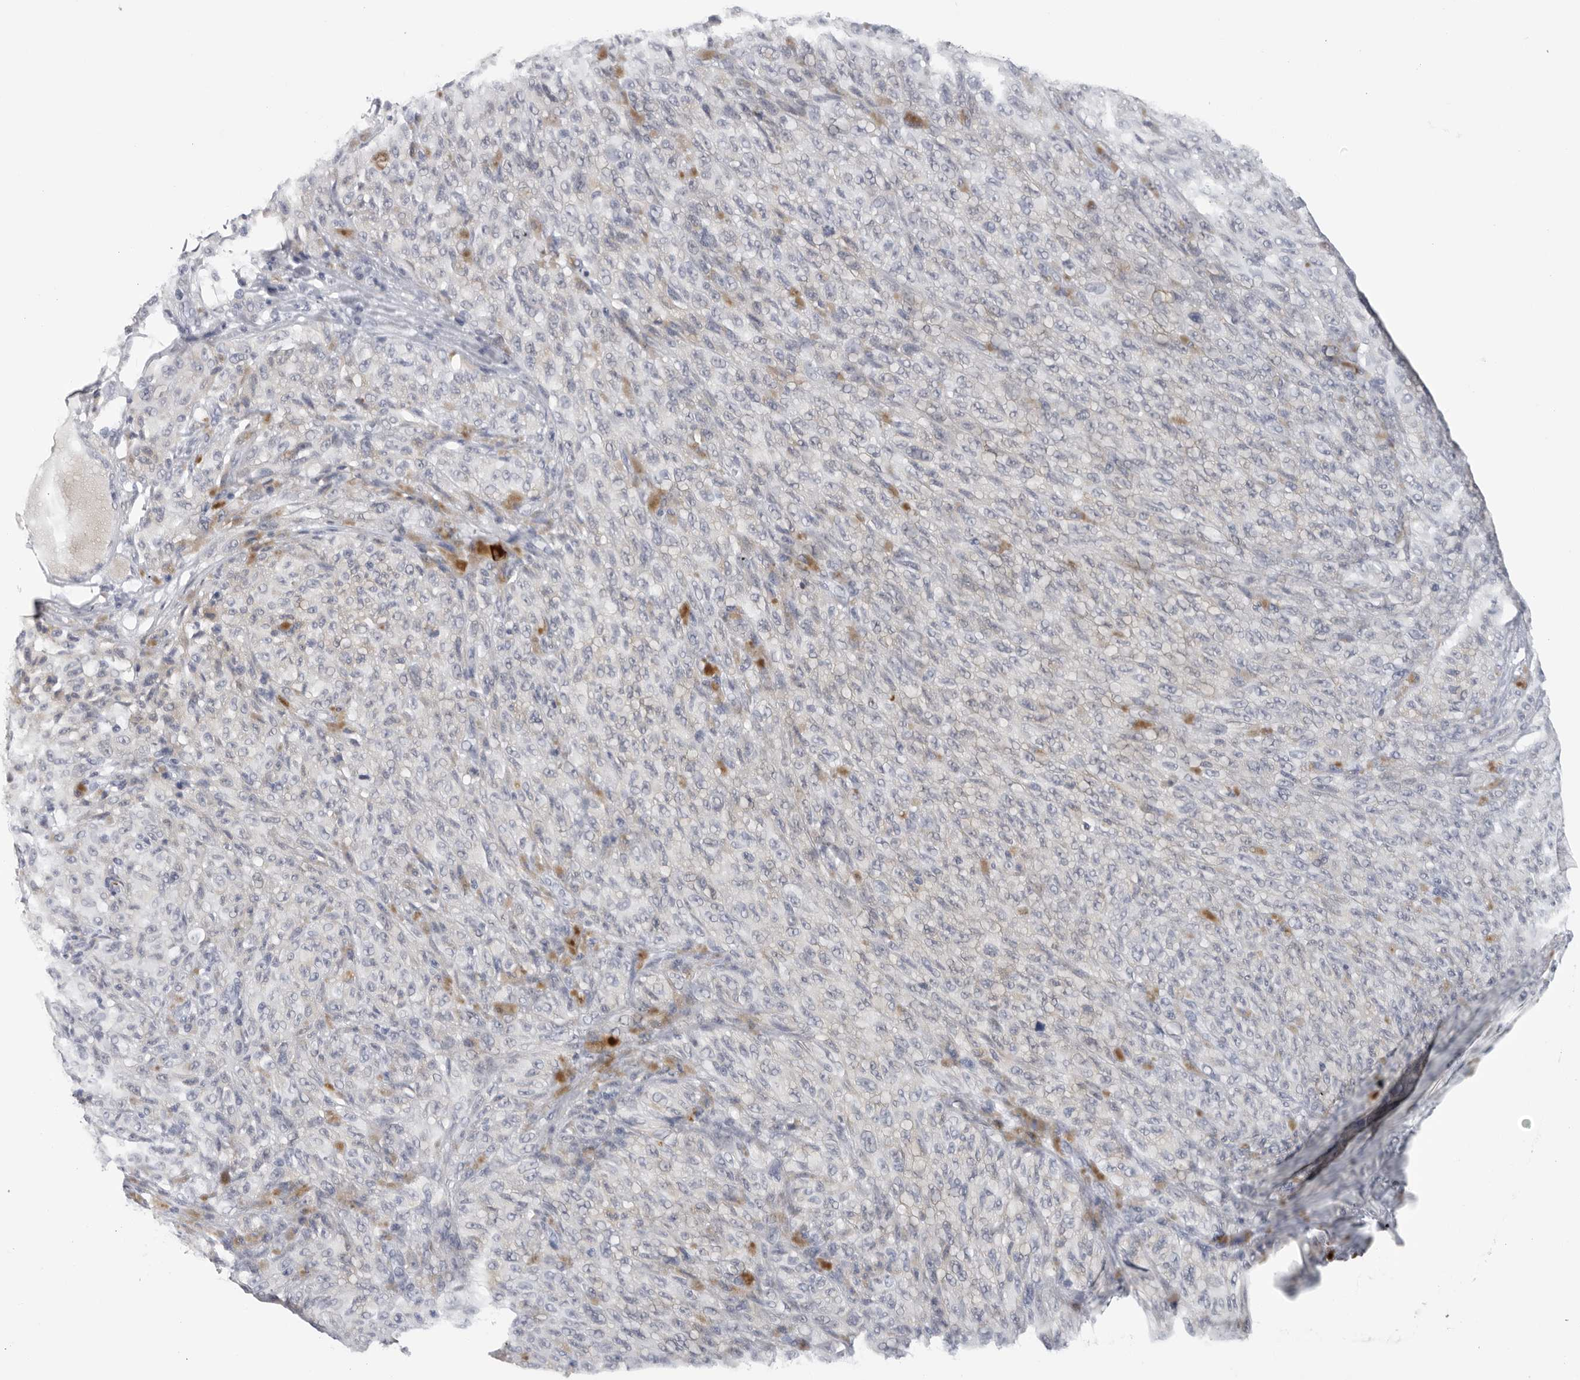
{"staining": {"intensity": "negative", "quantity": "none", "location": "none"}, "tissue": "melanoma", "cell_type": "Tumor cells", "image_type": "cancer", "snomed": [{"axis": "morphology", "description": "Malignant melanoma, NOS"}, {"axis": "topography", "description": "Skin"}], "caption": "This is a micrograph of IHC staining of melanoma, which shows no staining in tumor cells.", "gene": "ZNF502", "patient": {"sex": "female", "age": 82}}